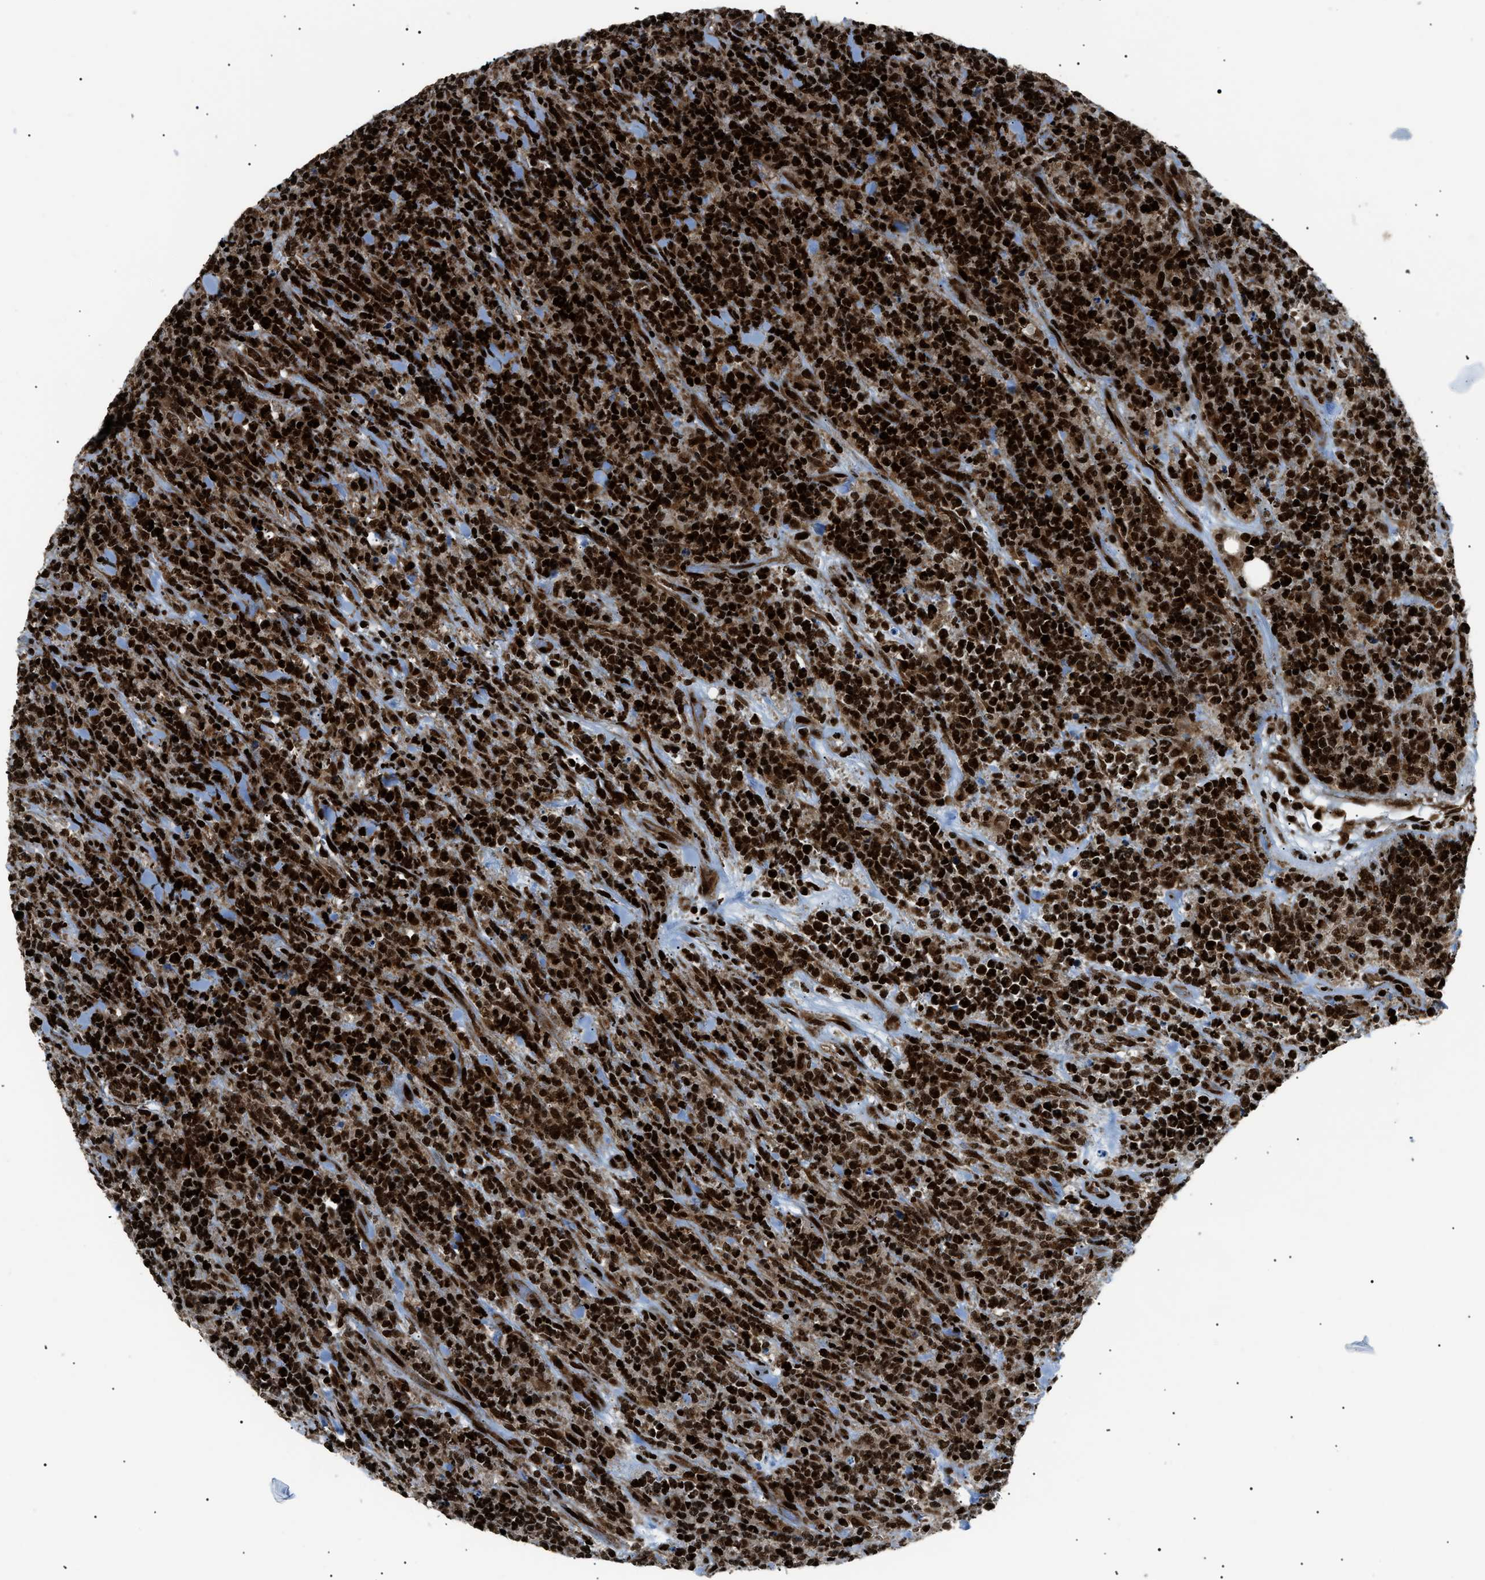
{"staining": {"intensity": "strong", "quantity": ">75%", "location": "nuclear"}, "tissue": "lymphoma", "cell_type": "Tumor cells", "image_type": "cancer", "snomed": [{"axis": "morphology", "description": "Malignant lymphoma, non-Hodgkin's type, High grade"}, {"axis": "topography", "description": "Soft tissue"}], "caption": "High-magnification brightfield microscopy of high-grade malignant lymphoma, non-Hodgkin's type stained with DAB (3,3'-diaminobenzidine) (brown) and counterstained with hematoxylin (blue). tumor cells exhibit strong nuclear staining is identified in about>75% of cells.", "gene": "HNRNPK", "patient": {"sex": "male", "age": 18}}